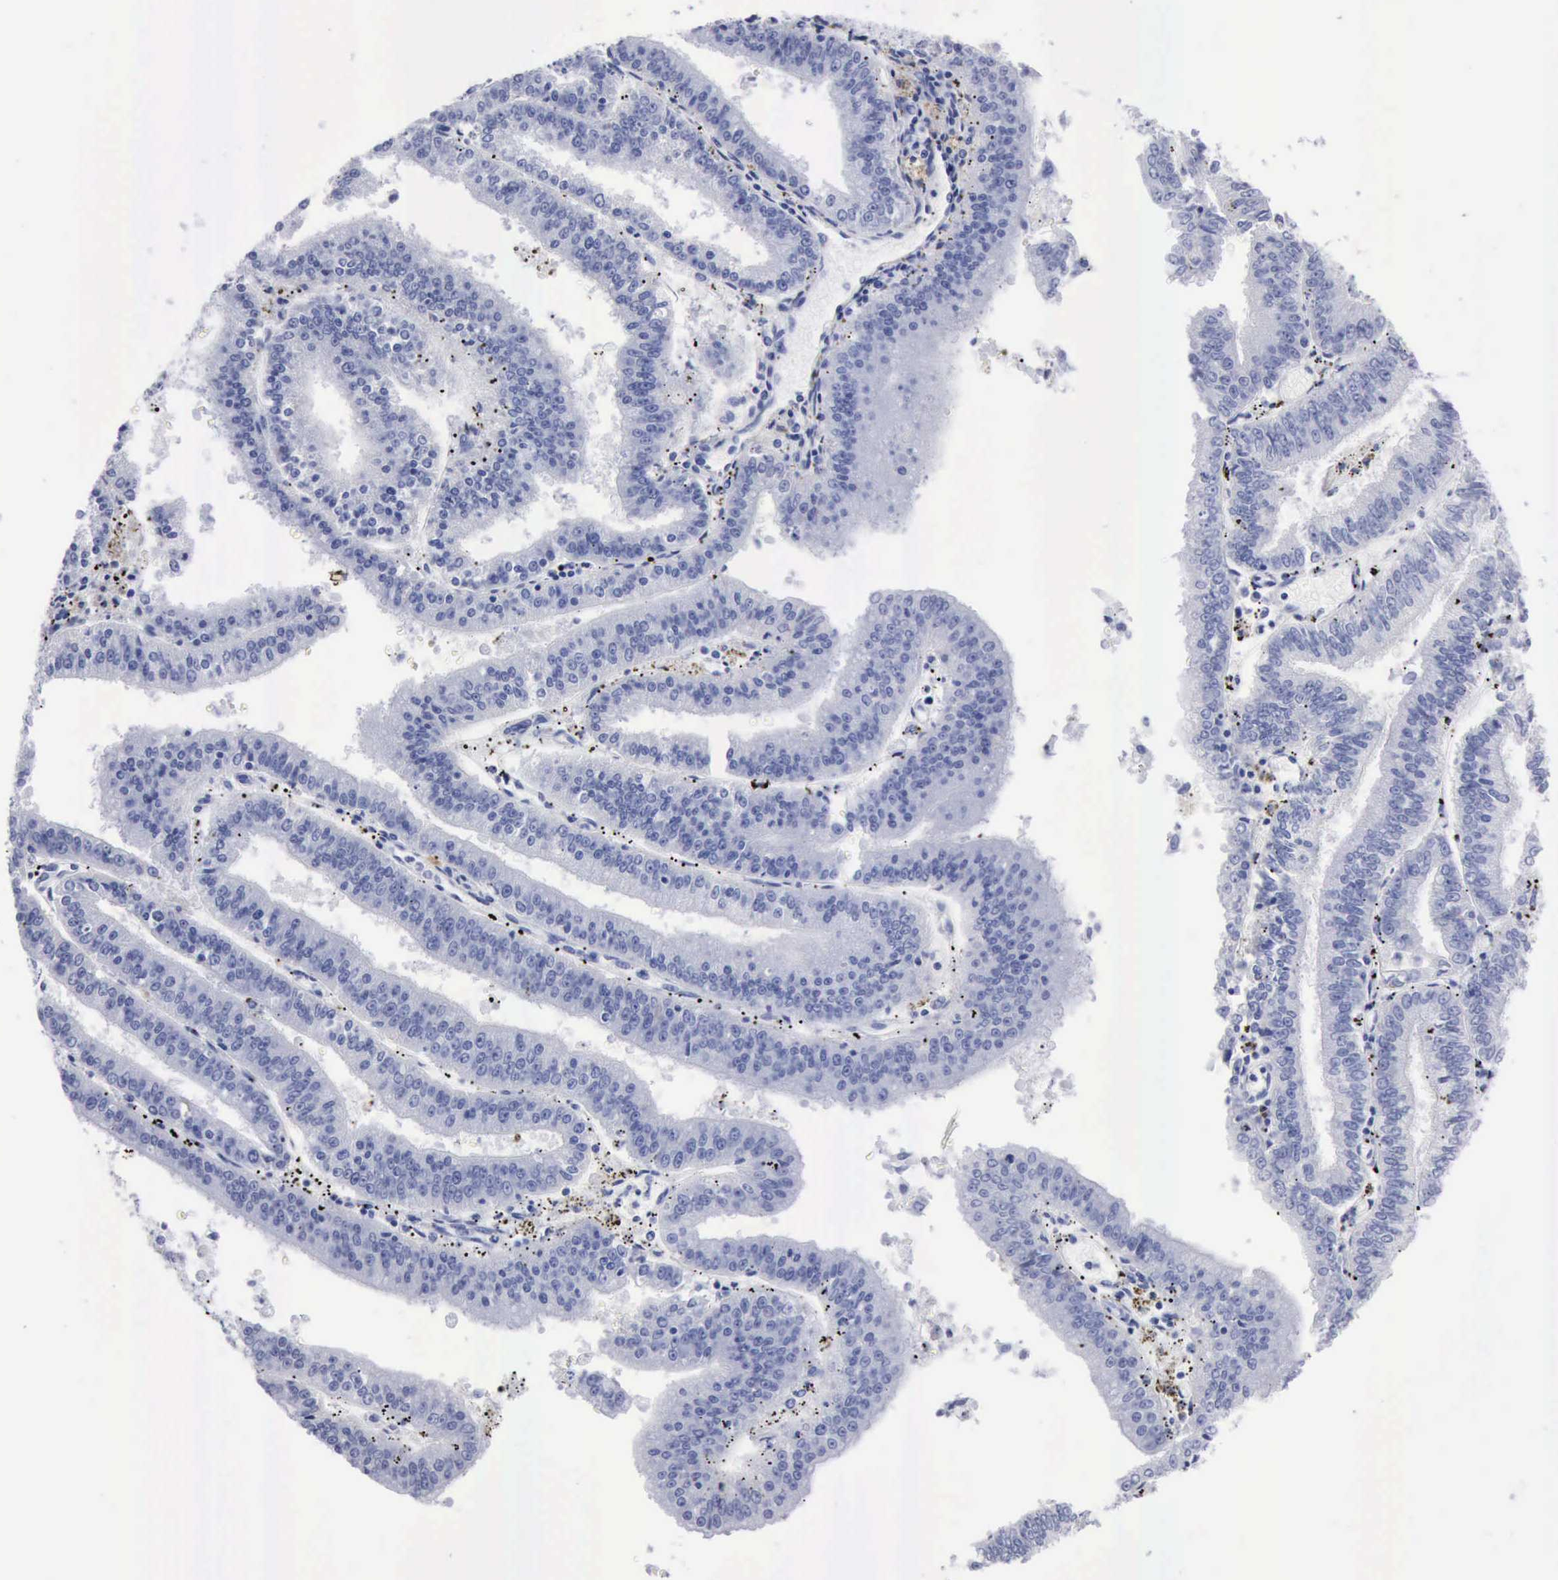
{"staining": {"intensity": "negative", "quantity": "none", "location": "none"}, "tissue": "endometrial cancer", "cell_type": "Tumor cells", "image_type": "cancer", "snomed": [{"axis": "morphology", "description": "Adenocarcinoma, NOS"}, {"axis": "topography", "description": "Endometrium"}], "caption": "Tumor cells are negative for brown protein staining in adenocarcinoma (endometrial).", "gene": "CYP19A1", "patient": {"sex": "female", "age": 66}}